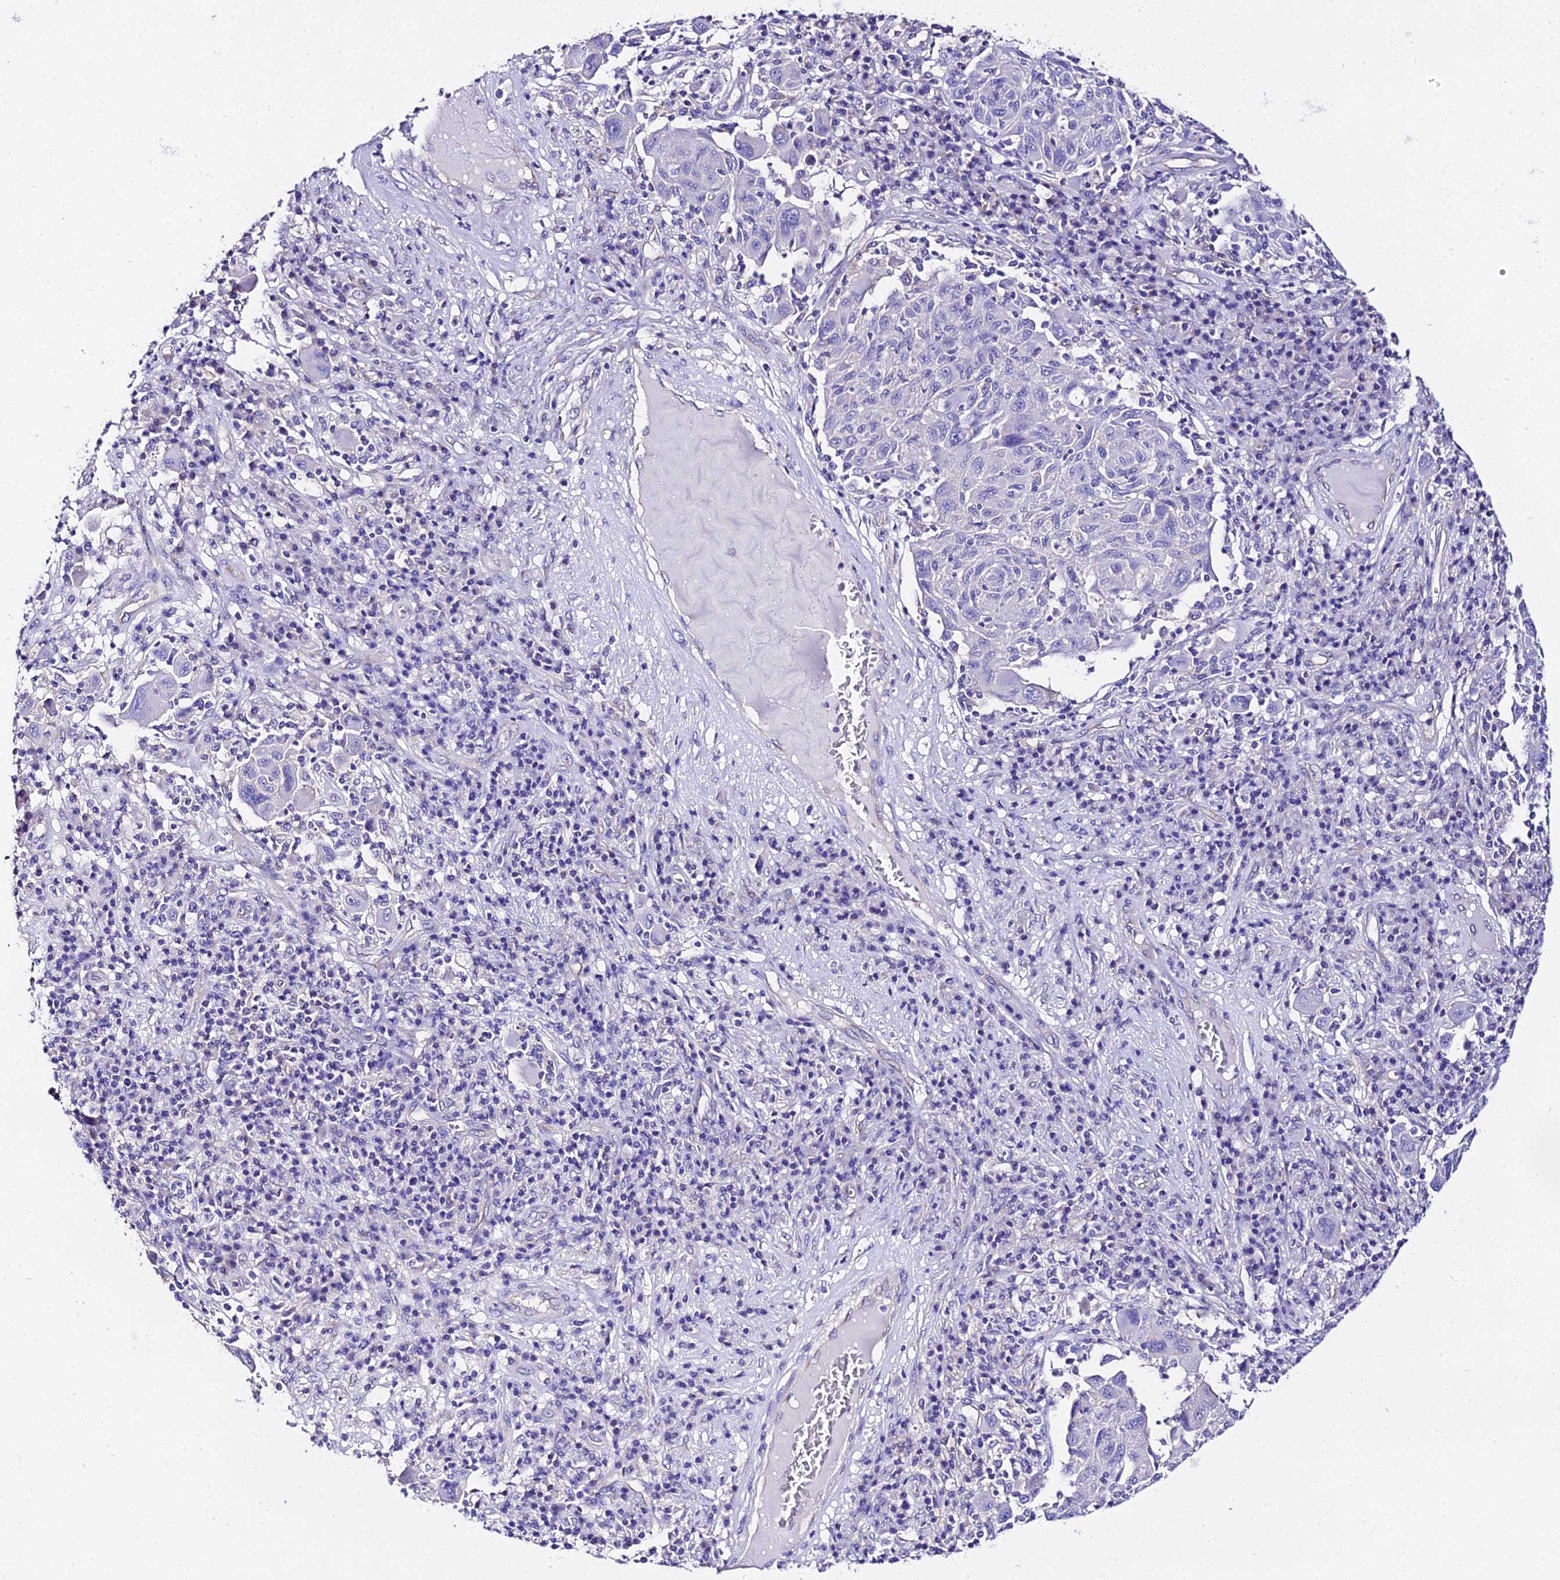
{"staining": {"intensity": "negative", "quantity": "none", "location": "none"}, "tissue": "melanoma", "cell_type": "Tumor cells", "image_type": "cancer", "snomed": [{"axis": "morphology", "description": "Malignant melanoma, NOS"}, {"axis": "topography", "description": "Skin"}], "caption": "This is an immunohistochemistry (IHC) image of malignant melanoma. There is no expression in tumor cells.", "gene": "DAW1", "patient": {"sex": "male", "age": 53}}